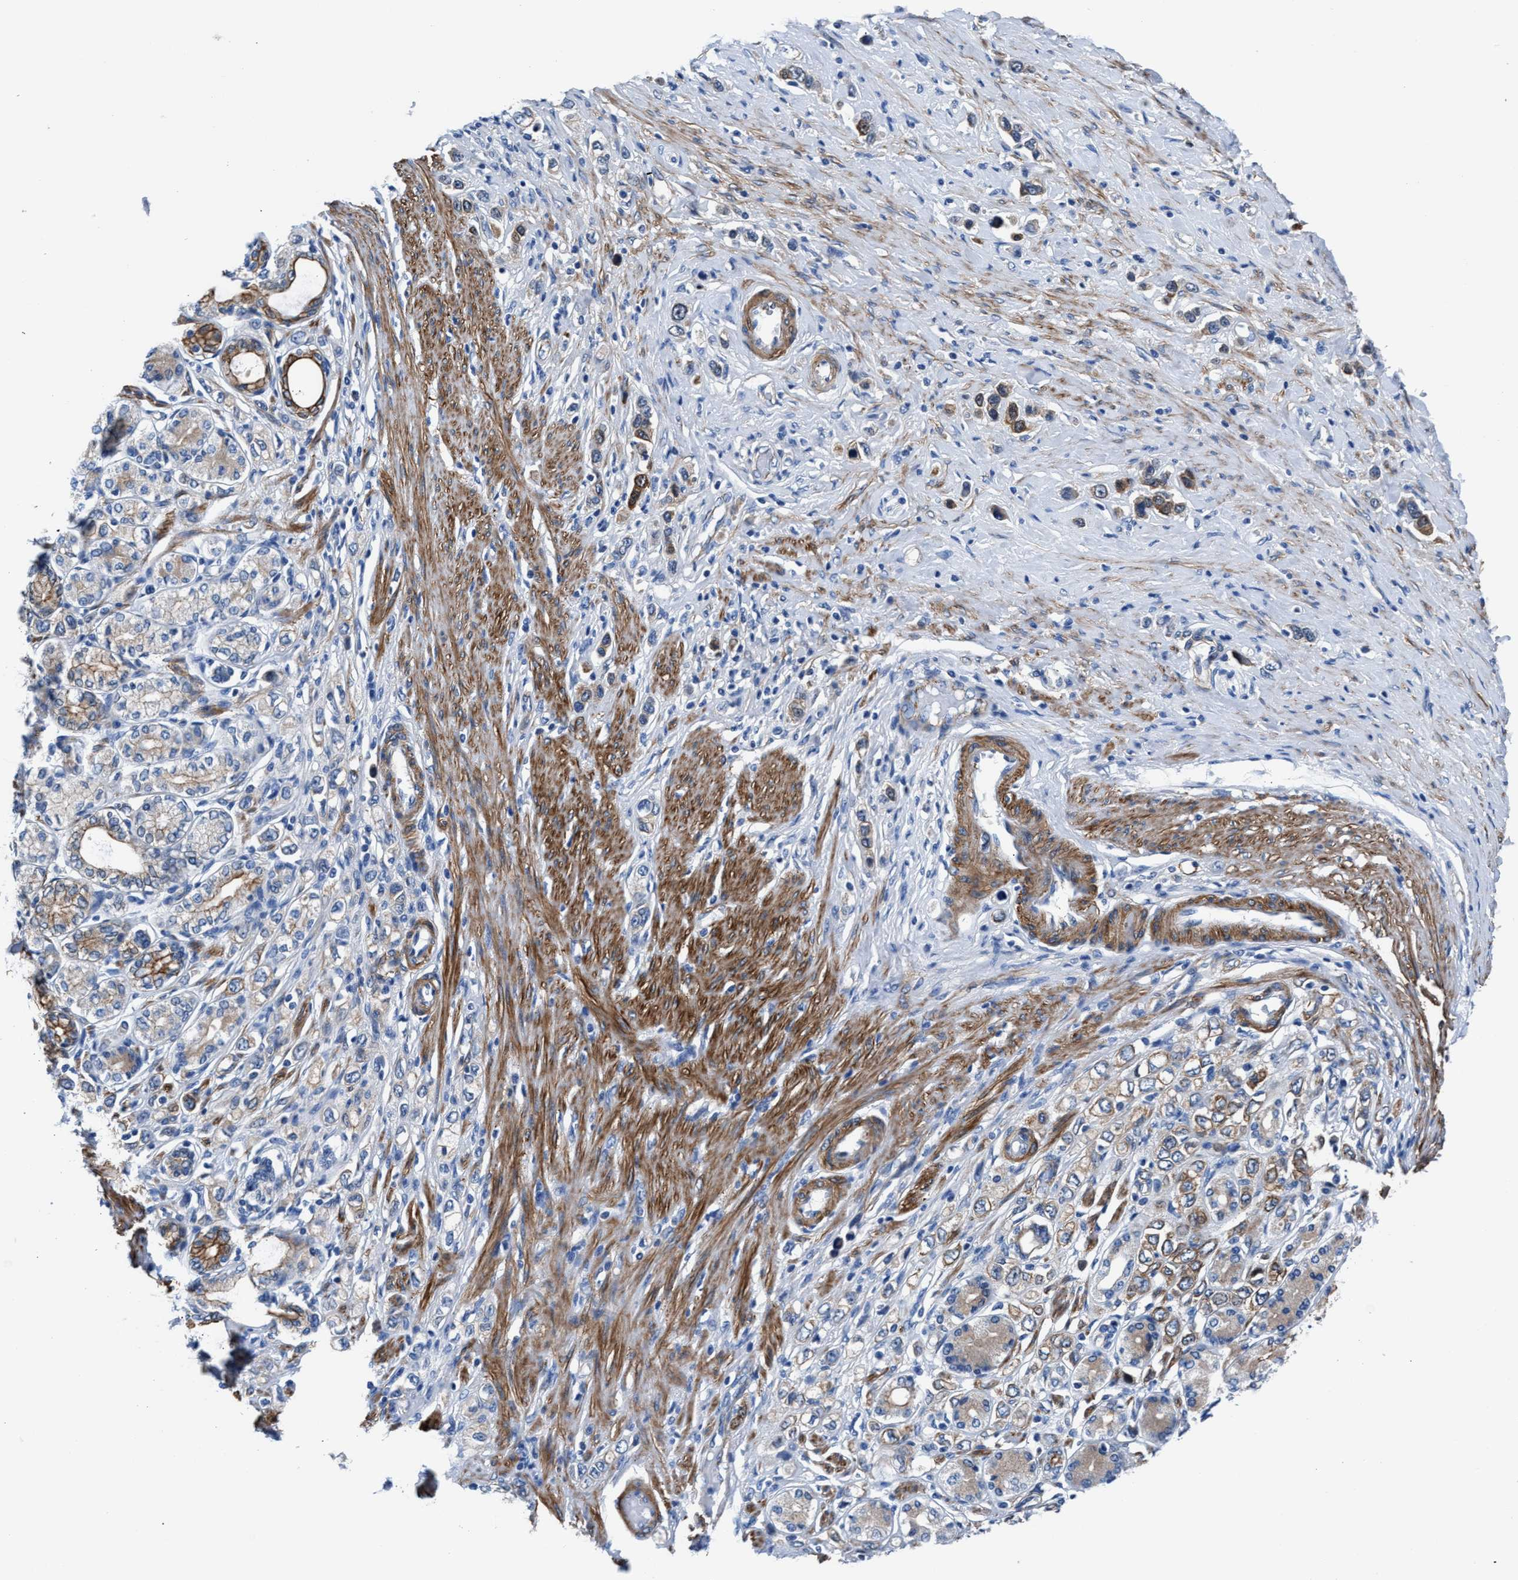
{"staining": {"intensity": "moderate", "quantity": ">75%", "location": "cytoplasmic/membranous"}, "tissue": "stomach cancer", "cell_type": "Tumor cells", "image_type": "cancer", "snomed": [{"axis": "morphology", "description": "Adenocarcinoma, NOS"}, {"axis": "topography", "description": "Stomach"}], "caption": "Immunohistochemical staining of stomach adenocarcinoma displays moderate cytoplasmic/membranous protein positivity in approximately >75% of tumor cells. Using DAB (3,3'-diaminobenzidine) (brown) and hematoxylin (blue) stains, captured at high magnification using brightfield microscopy.", "gene": "PARG", "patient": {"sex": "female", "age": 65}}